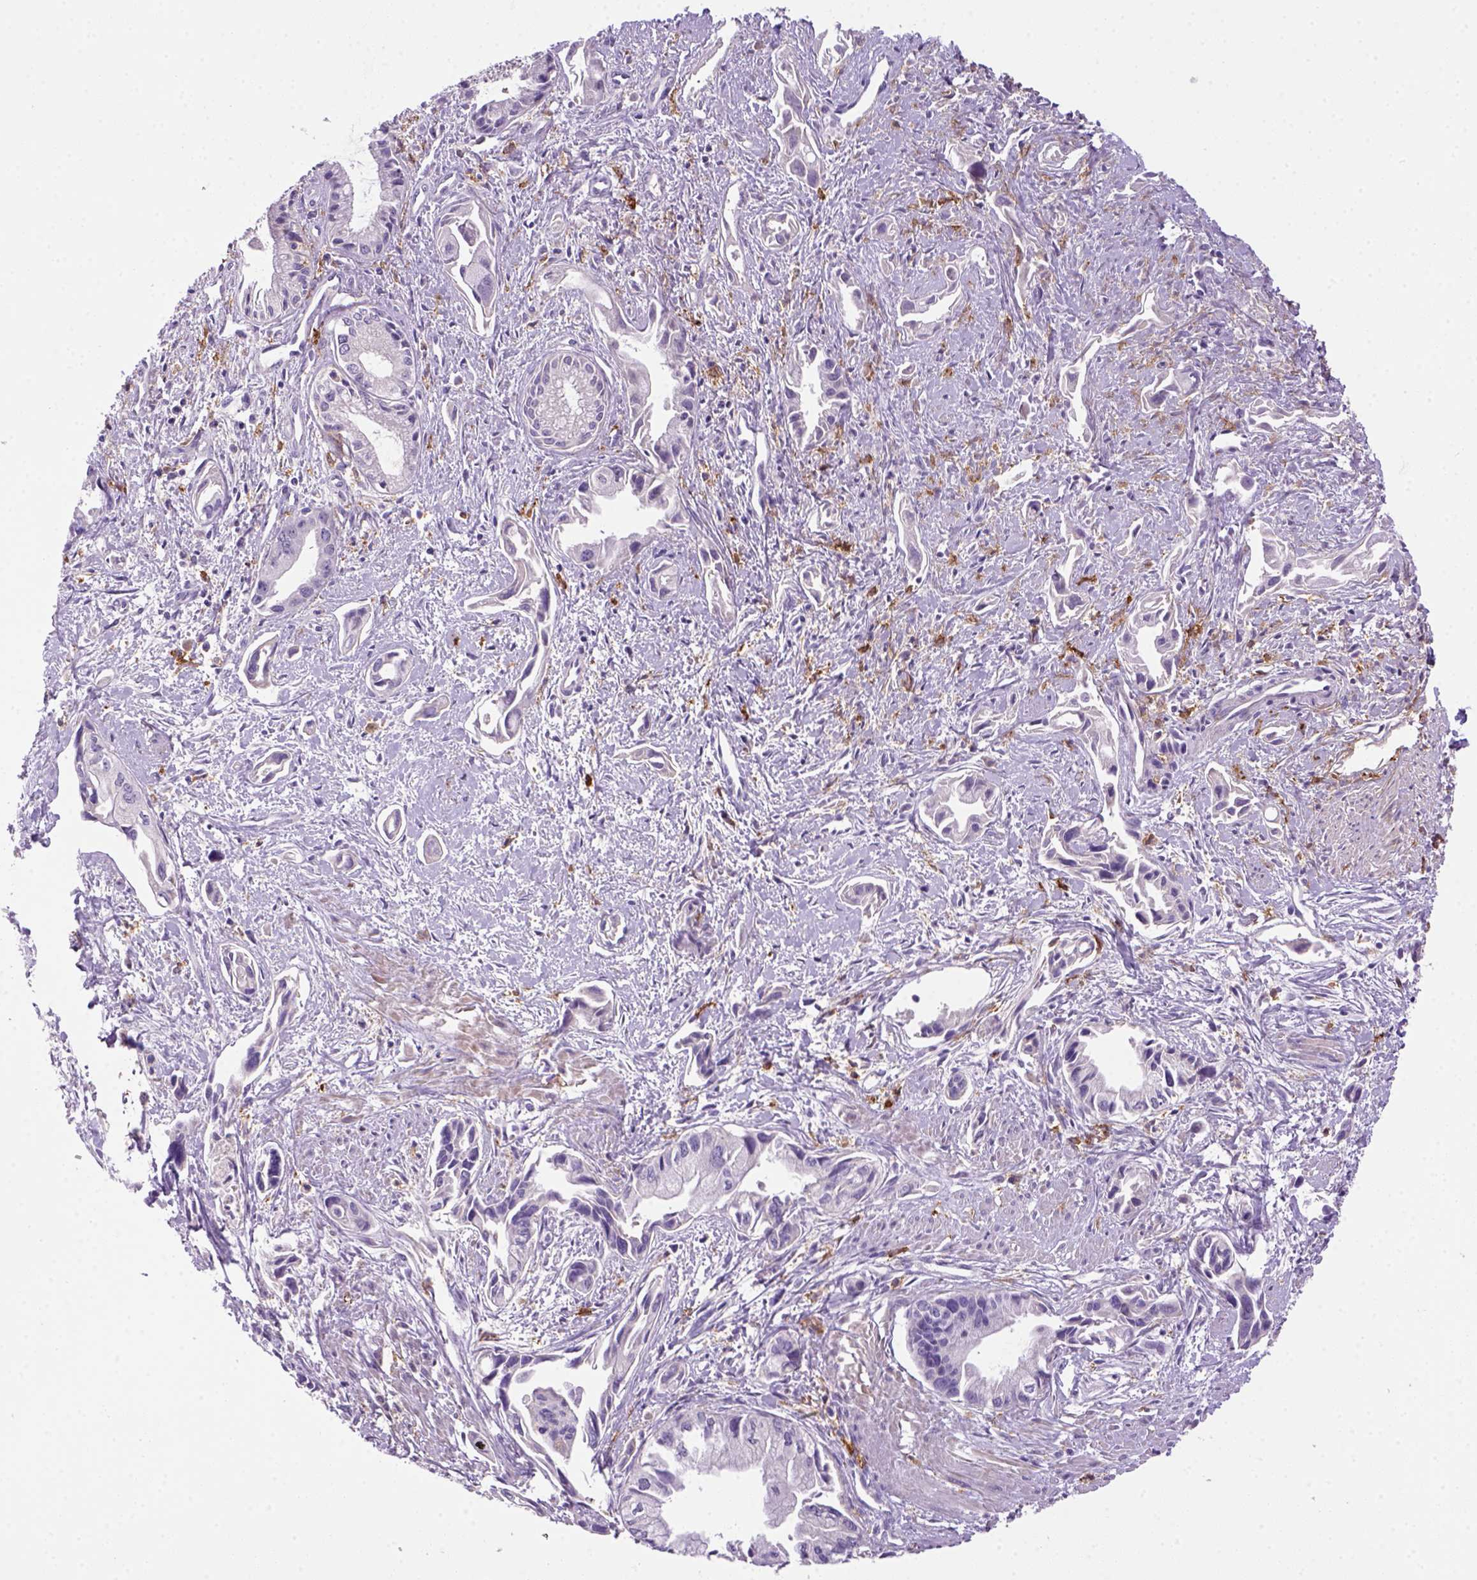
{"staining": {"intensity": "negative", "quantity": "none", "location": "none"}, "tissue": "pancreatic cancer", "cell_type": "Tumor cells", "image_type": "cancer", "snomed": [{"axis": "morphology", "description": "Adenocarcinoma, NOS"}, {"axis": "topography", "description": "Pancreas"}], "caption": "Tumor cells are negative for protein expression in human pancreatic cancer. (DAB immunohistochemistry with hematoxylin counter stain).", "gene": "CD14", "patient": {"sex": "female", "age": 61}}